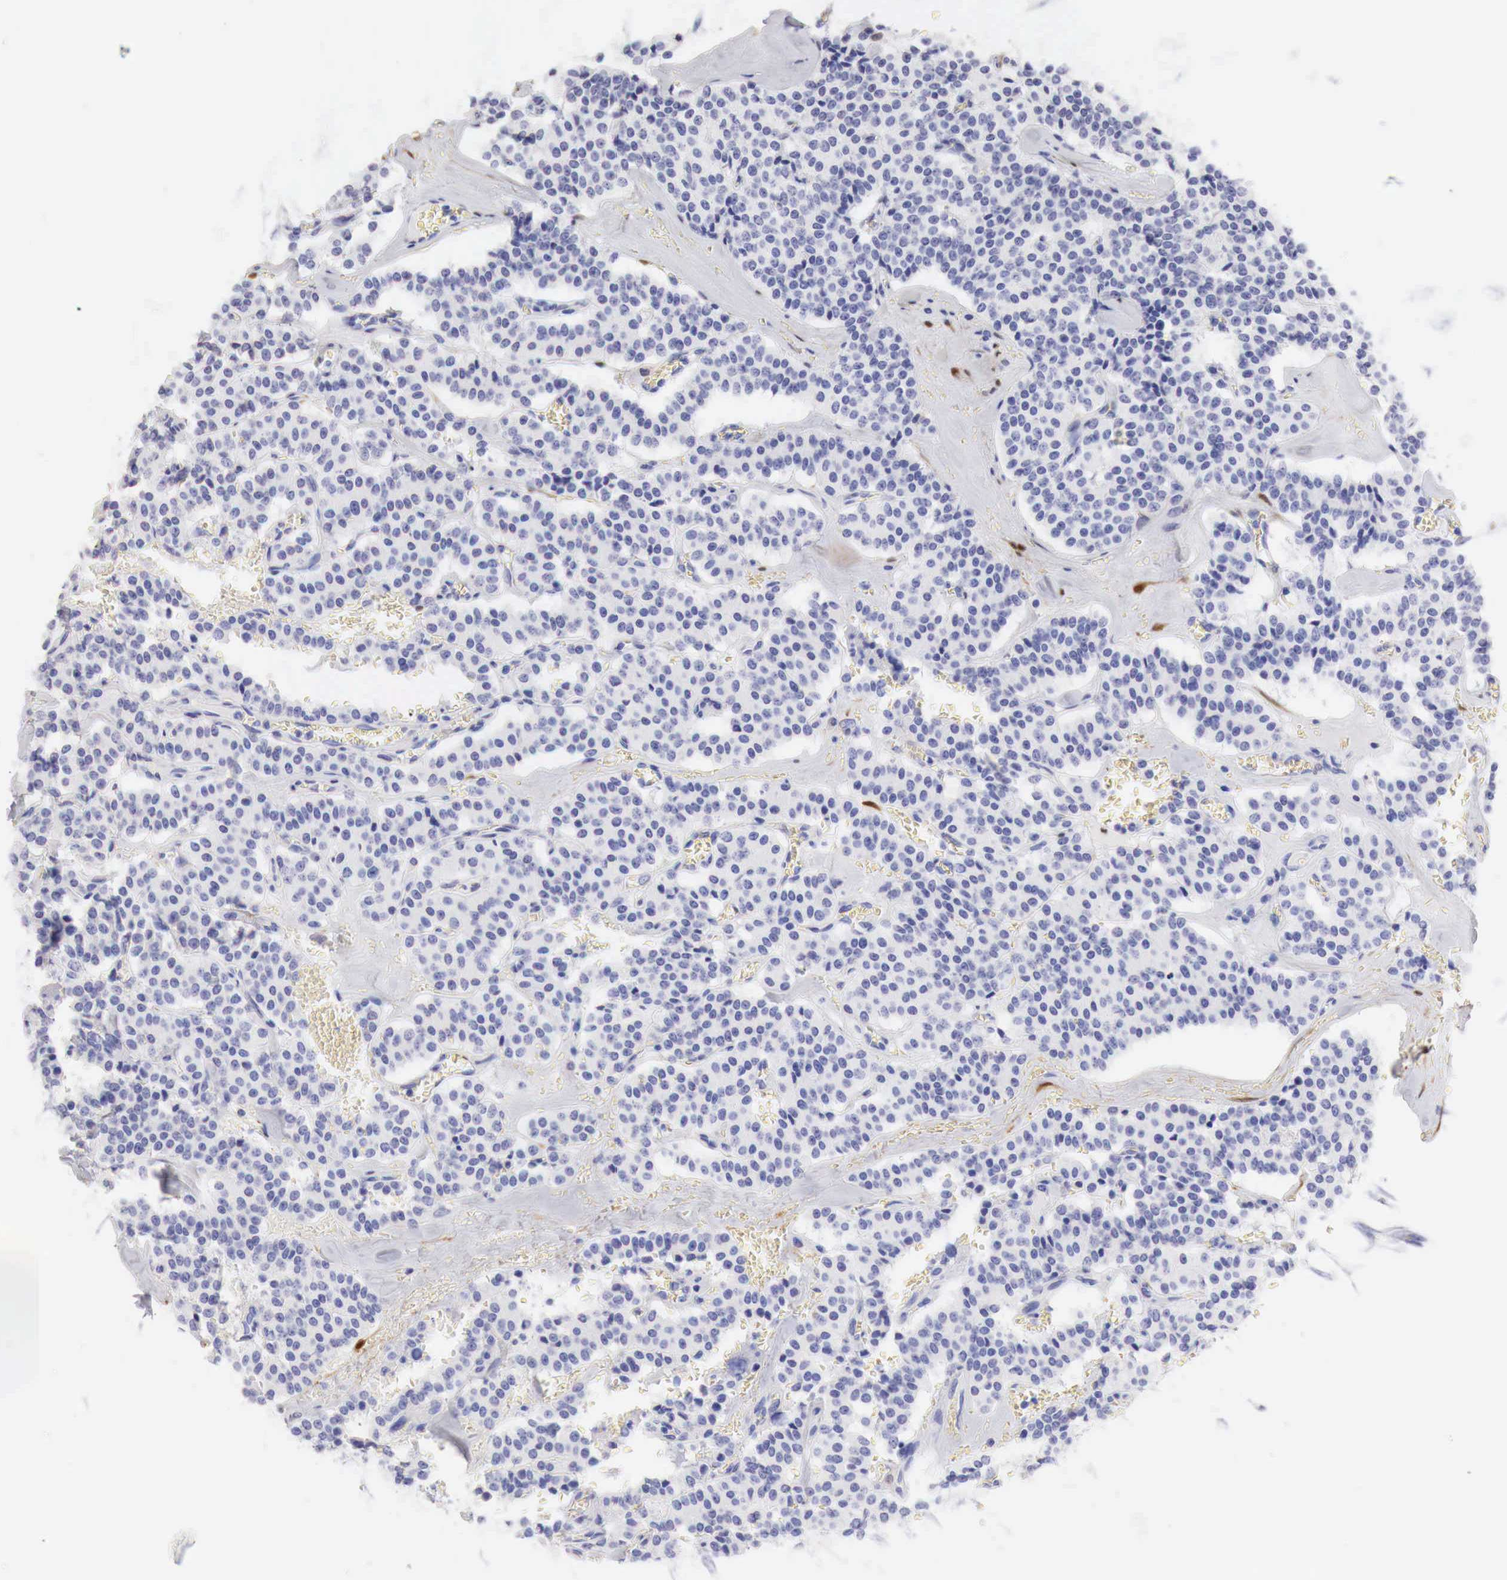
{"staining": {"intensity": "negative", "quantity": "none", "location": "none"}, "tissue": "carcinoid", "cell_type": "Tumor cells", "image_type": "cancer", "snomed": [{"axis": "morphology", "description": "Carcinoid, malignant, NOS"}, {"axis": "topography", "description": "Bronchus"}], "caption": "Tumor cells are negative for protein expression in human carcinoid (malignant).", "gene": "CDKN2A", "patient": {"sex": "male", "age": 55}}